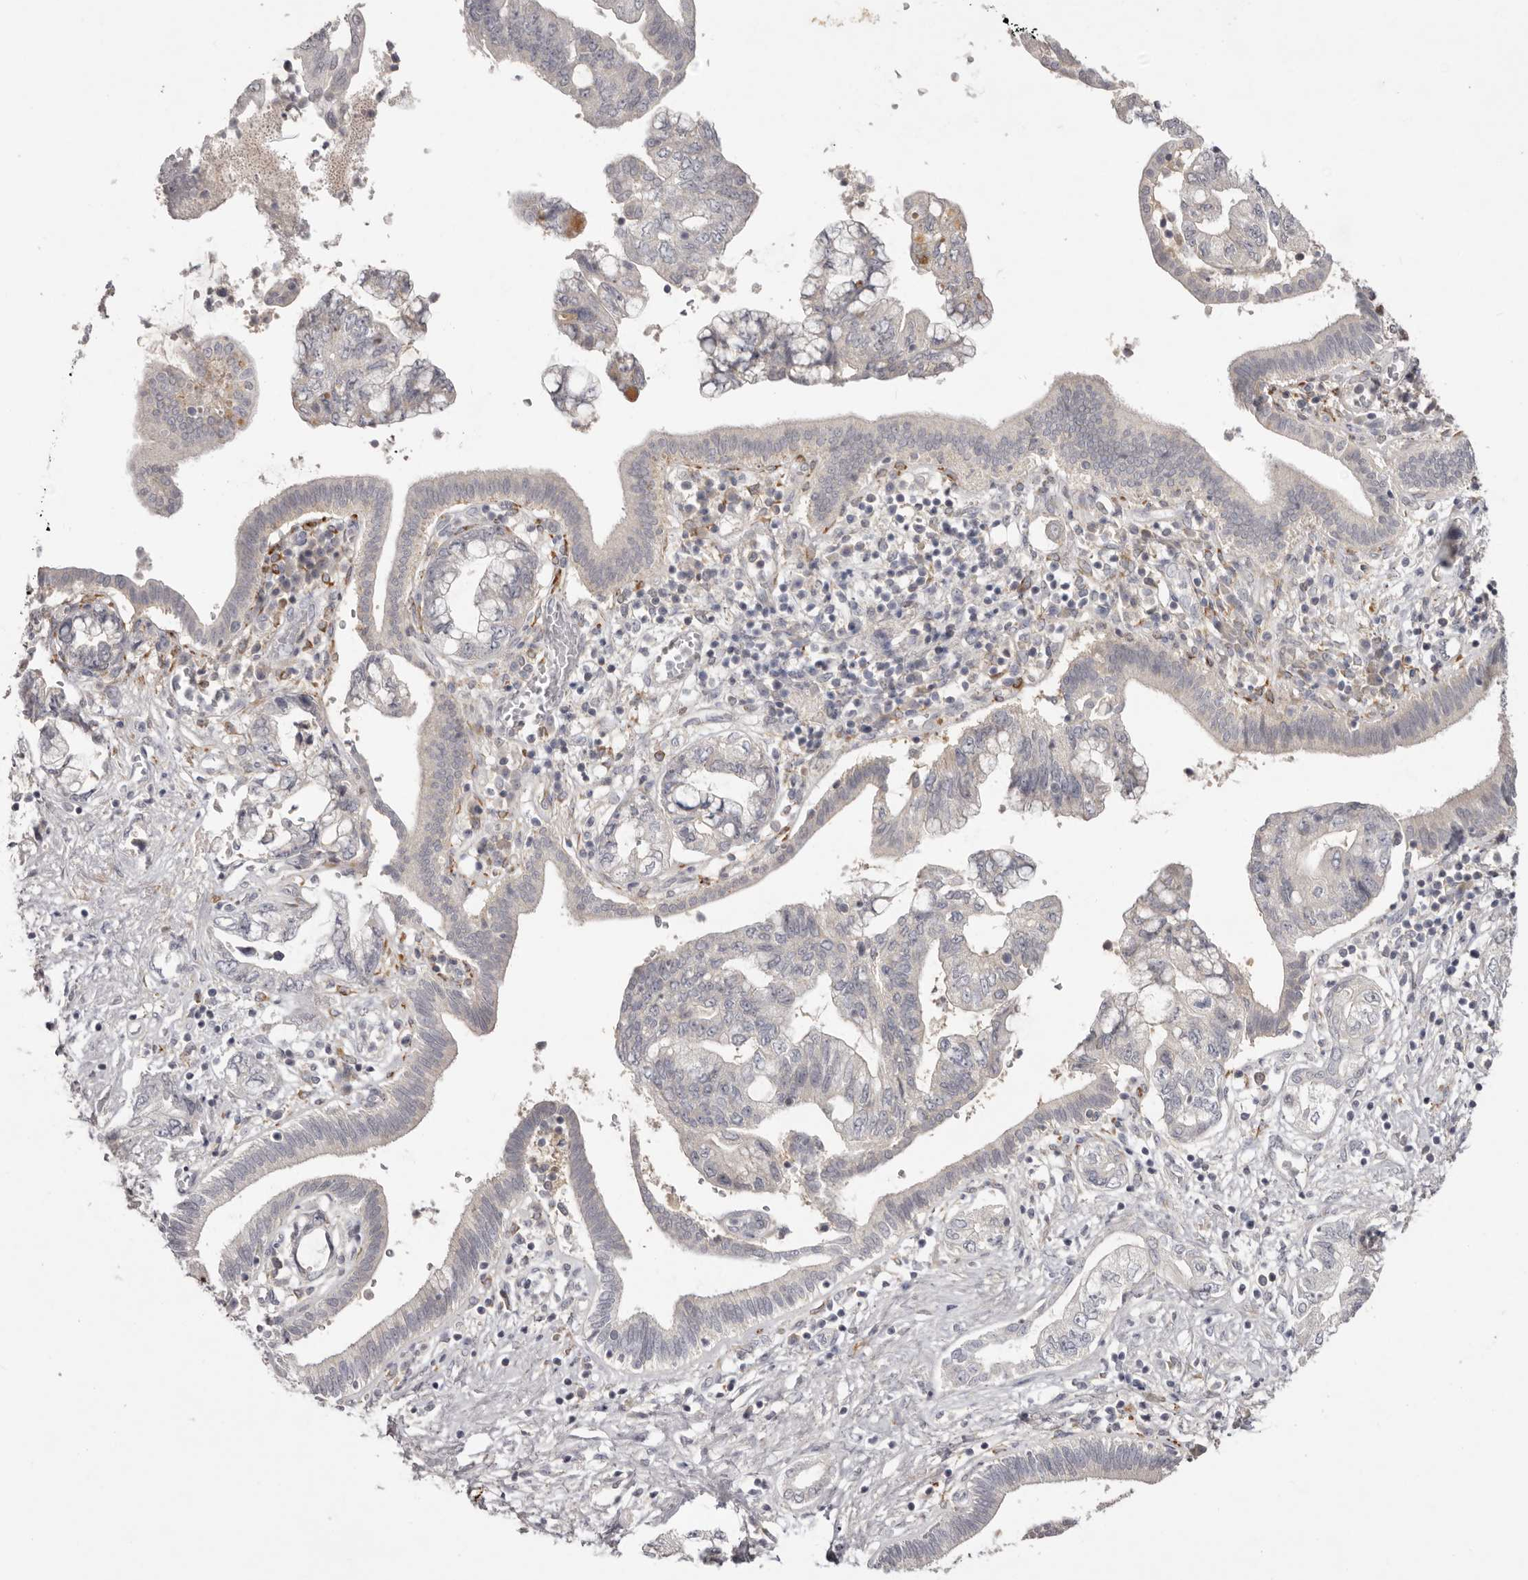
{"staining": {"intensity": "negative", "quantity": "none", "location": "none"}, "tissue": "pancreatic cancer", "cell_type": "Tumor cells", "image_type": "cancer", "snomed": [{"axis": "morphology", "description": "Adenocarcinoma, NOS"}, {"axis": "topography", "description": "Pancreas"}], "caption": "The IHC histopathology image has no significant positivity in tumor cells of adenocarcinoma (pancreatic) tissue.", "gene": "SCUBE2", "patient": {"sex": "female", "age": 73}}